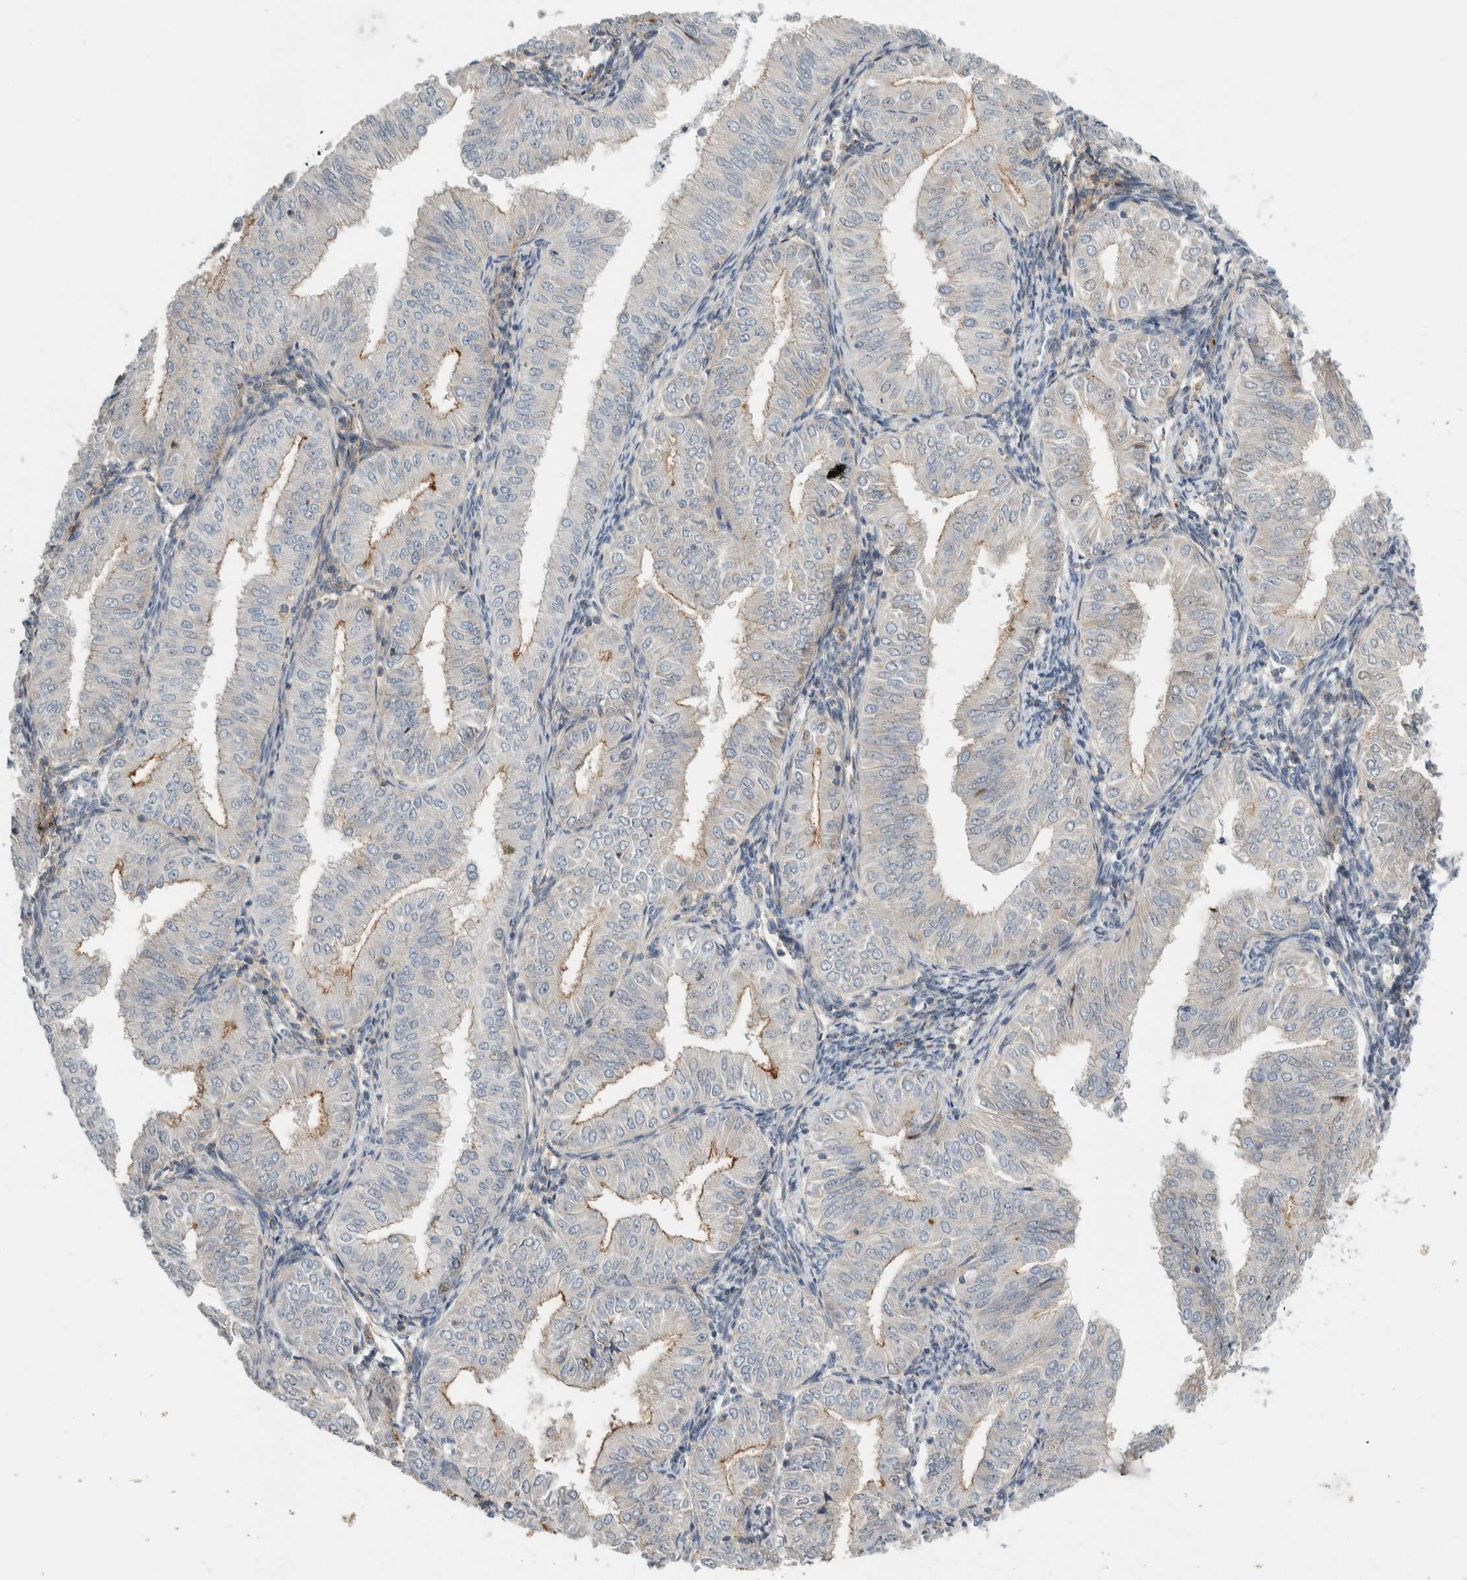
{"staining": {"intensity": "weak", "quantity": "<25%", "location": "cytoplasmic/membranous"}, "tissue": "endometrial cancer", "cell_type": "Tumor cells", "image_type": "cancer", "snomed": [{"axis": "morphology", "description": "Normal tissue, NOS"}, {"axis": "morphology", "description": "Adenocarcinoma, NOS"}, {"axis": "topography", "description": "Endometrium"}], "caption": "Adenocarcinoma (endometrial) was stained to show a protein in brown. There is no significant positivity in tumor cells.", "gene": "ERCC6L2", "patient": {"sex": "female", "age": 53}}